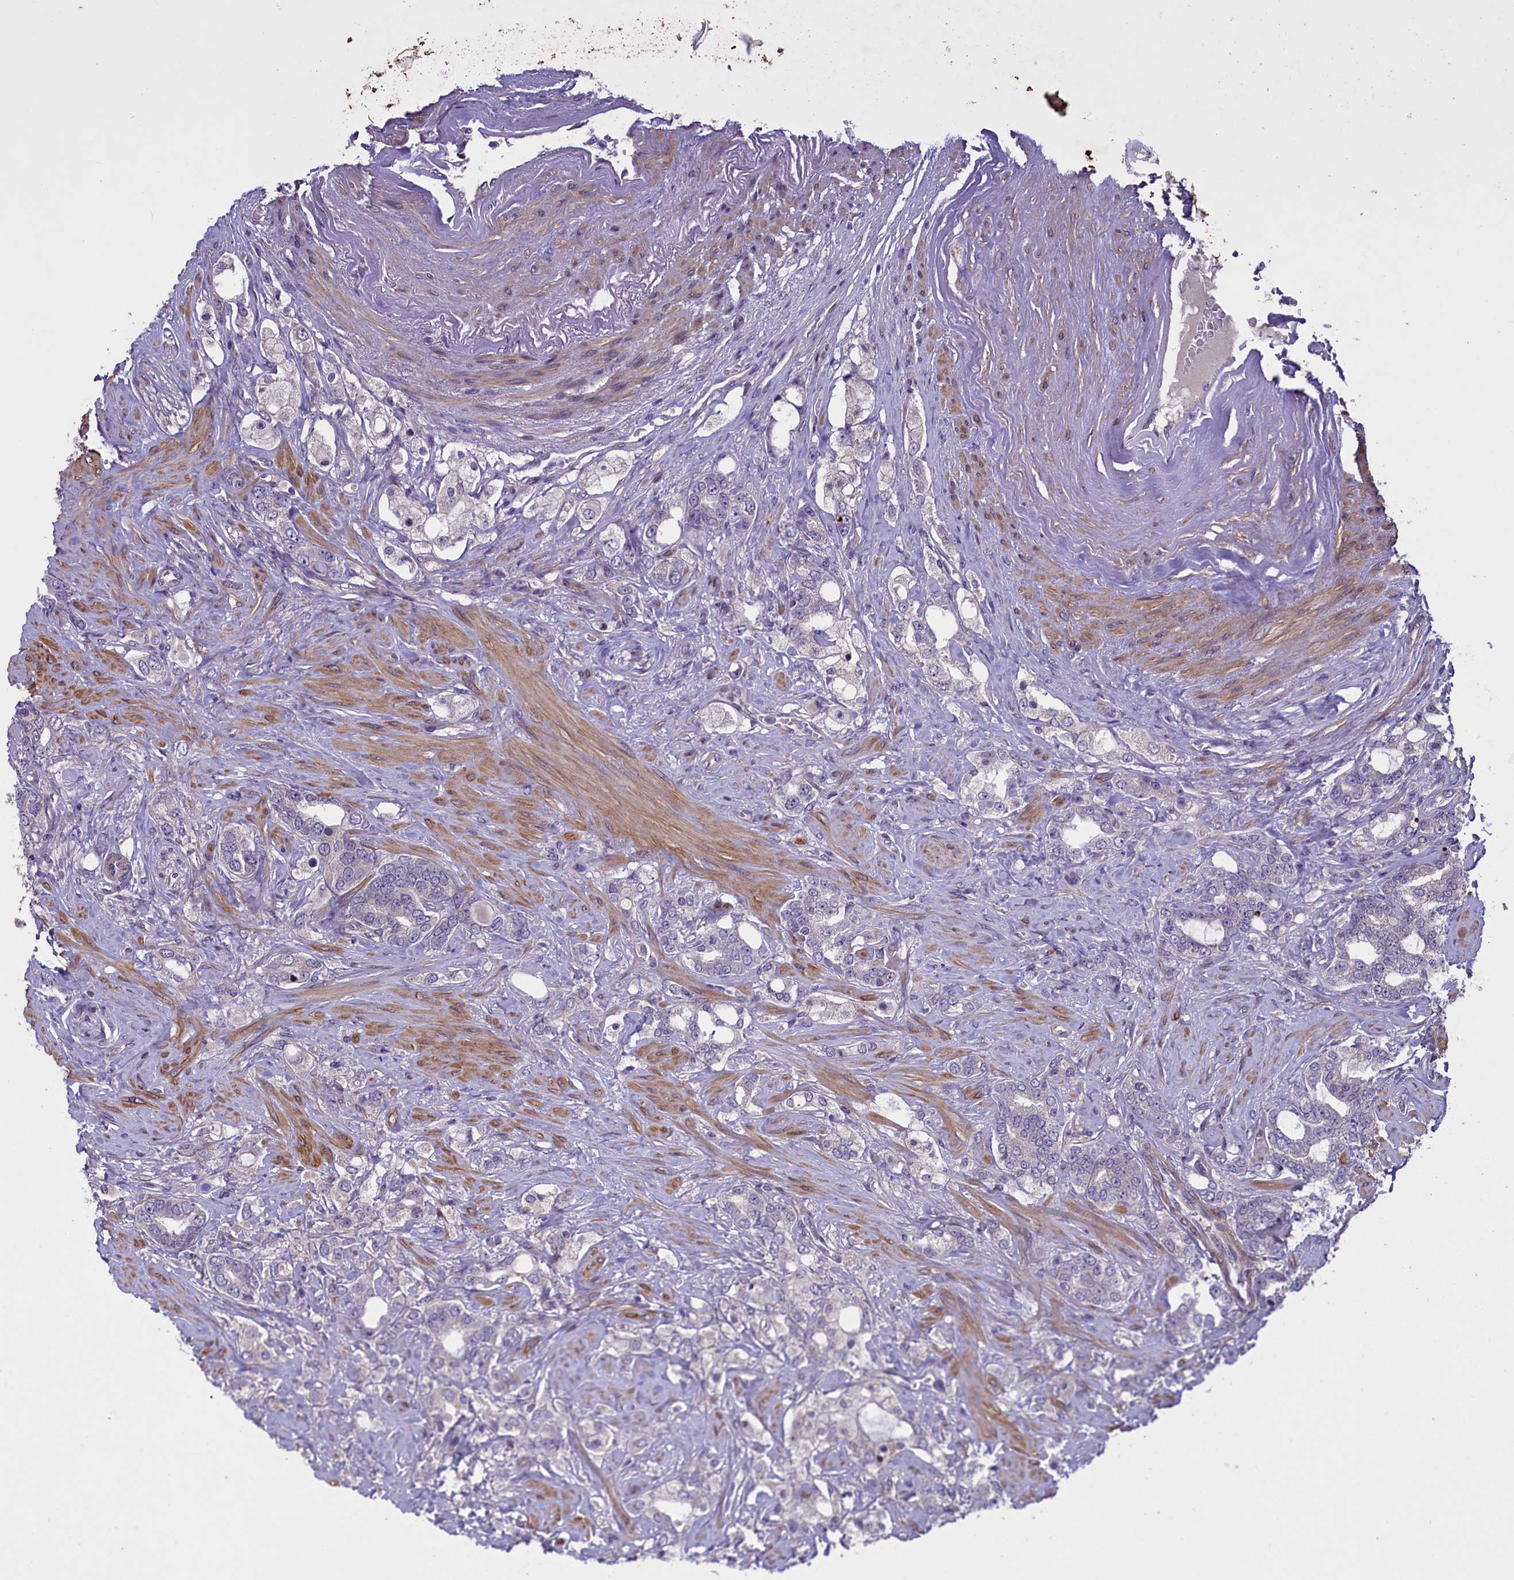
{"staining": {"intensity": "negative", "quantity": "none", "location": "none"}, "tissue": "prostate cancer", "cell_type": "Tumor cells", "image_type": "cancer", "snomed": [{"axis": "morphology", "description": "Adenocarcinoma, High grade"}, {"axis": "topography", "description": "Prostate"}], "caption": "Immunohistochemistry histopathology image of neoplastic tissue: prostate cancer (adenocarcinoma (high-grade)) stained with DAB reveals no significant protein staining in tumor cells.", "gene": "MAN2C1", "patient": {"sex": "male", "age": 64}}